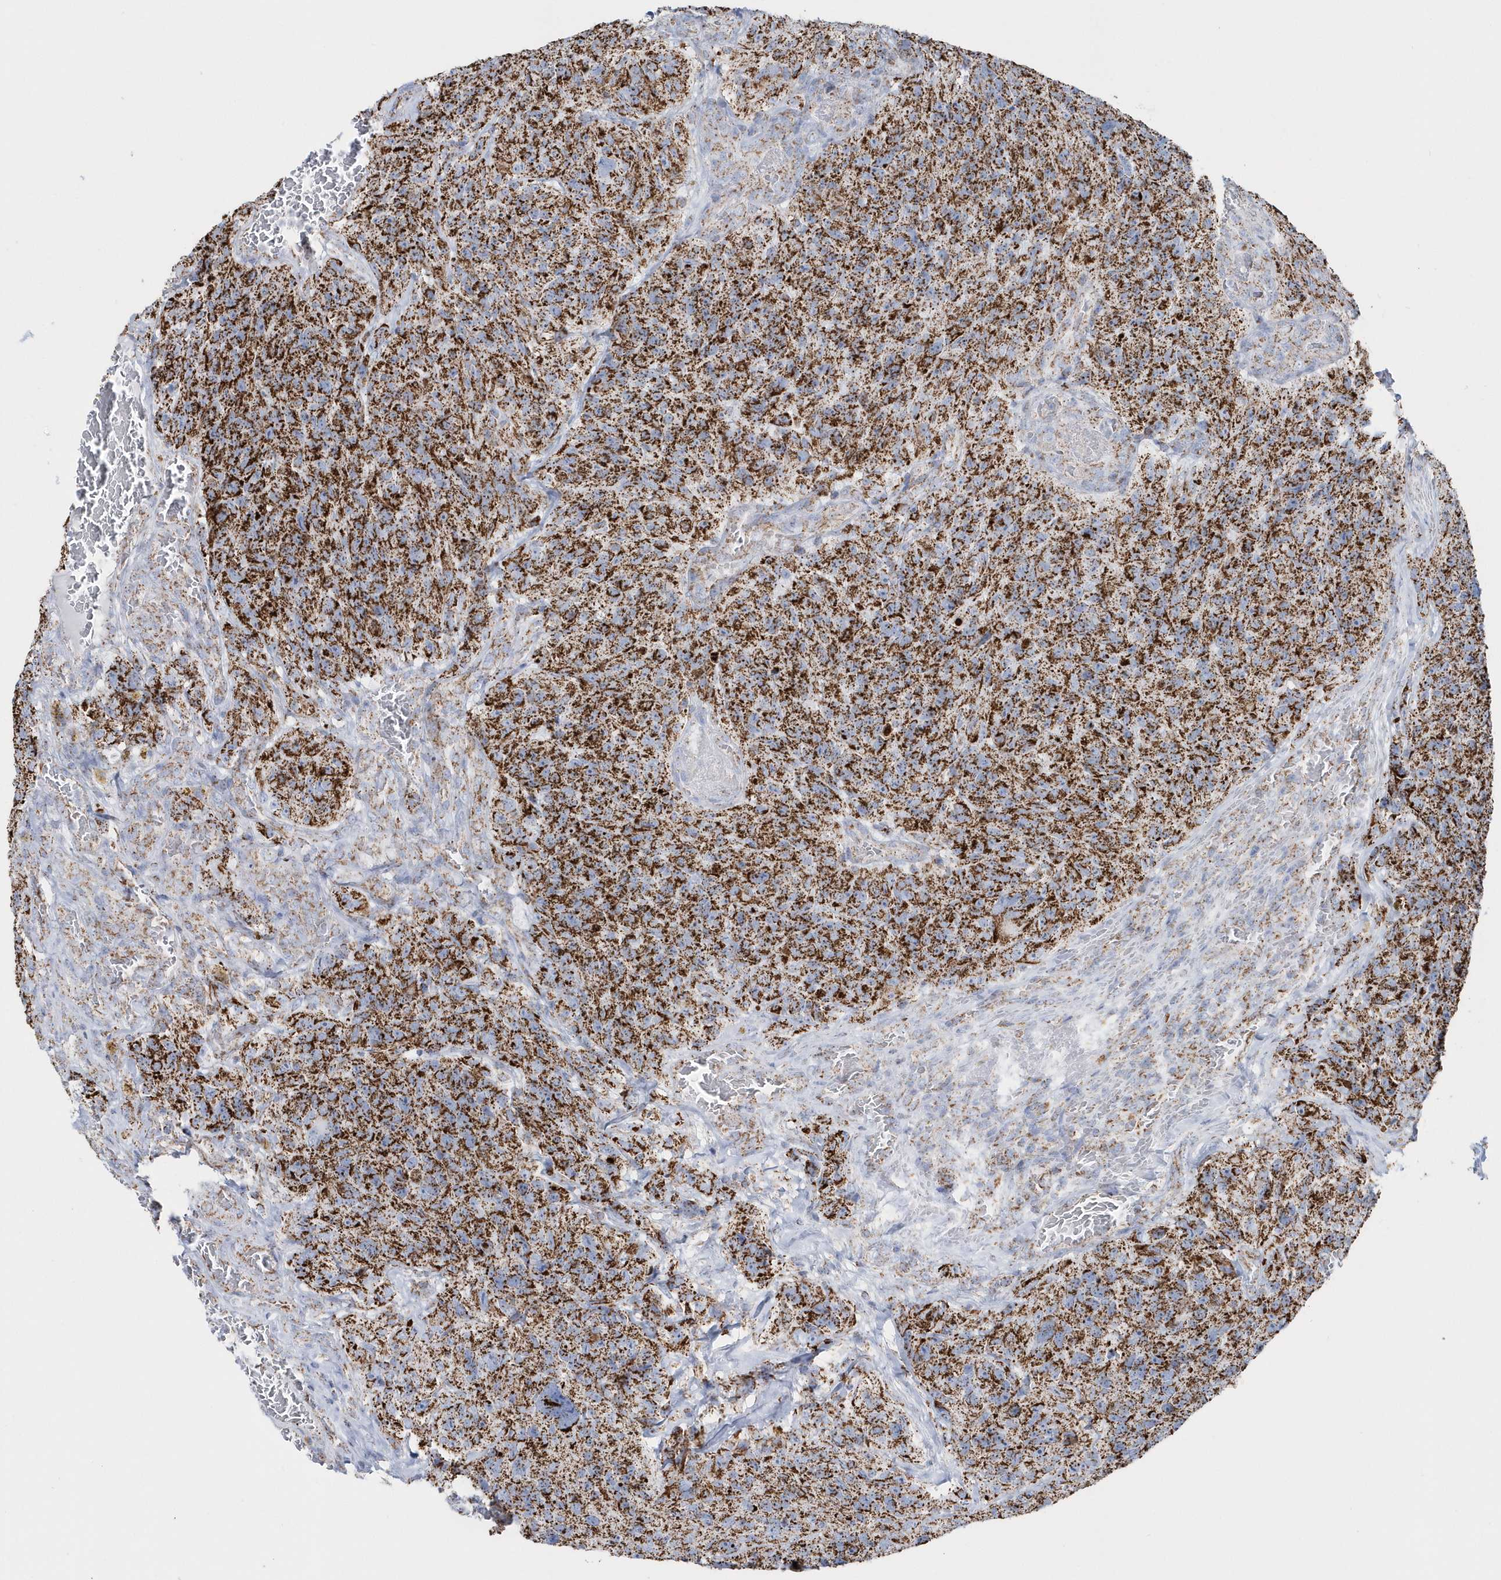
{"staining": {"intensity": "moderate", "quantity": ">75%", "location": "cytoplasmic/membranous"}, "tissue": "glioma", "cell_type": "Tumor cells", "image_type": "cancer", "snomed": [{"axis": "morphology", "description": "Glioma, malignant, High grade"}, {"axis": "topography", "description": "Brain"}], "caption": "Glioma tissue reveals moderate cytoplasmic/membranous expression in about >75% of tumor cells, visualized by immunohistochemistry.", "gene": "TMCO6", "patient": {"sex": "male", "age": 69}}